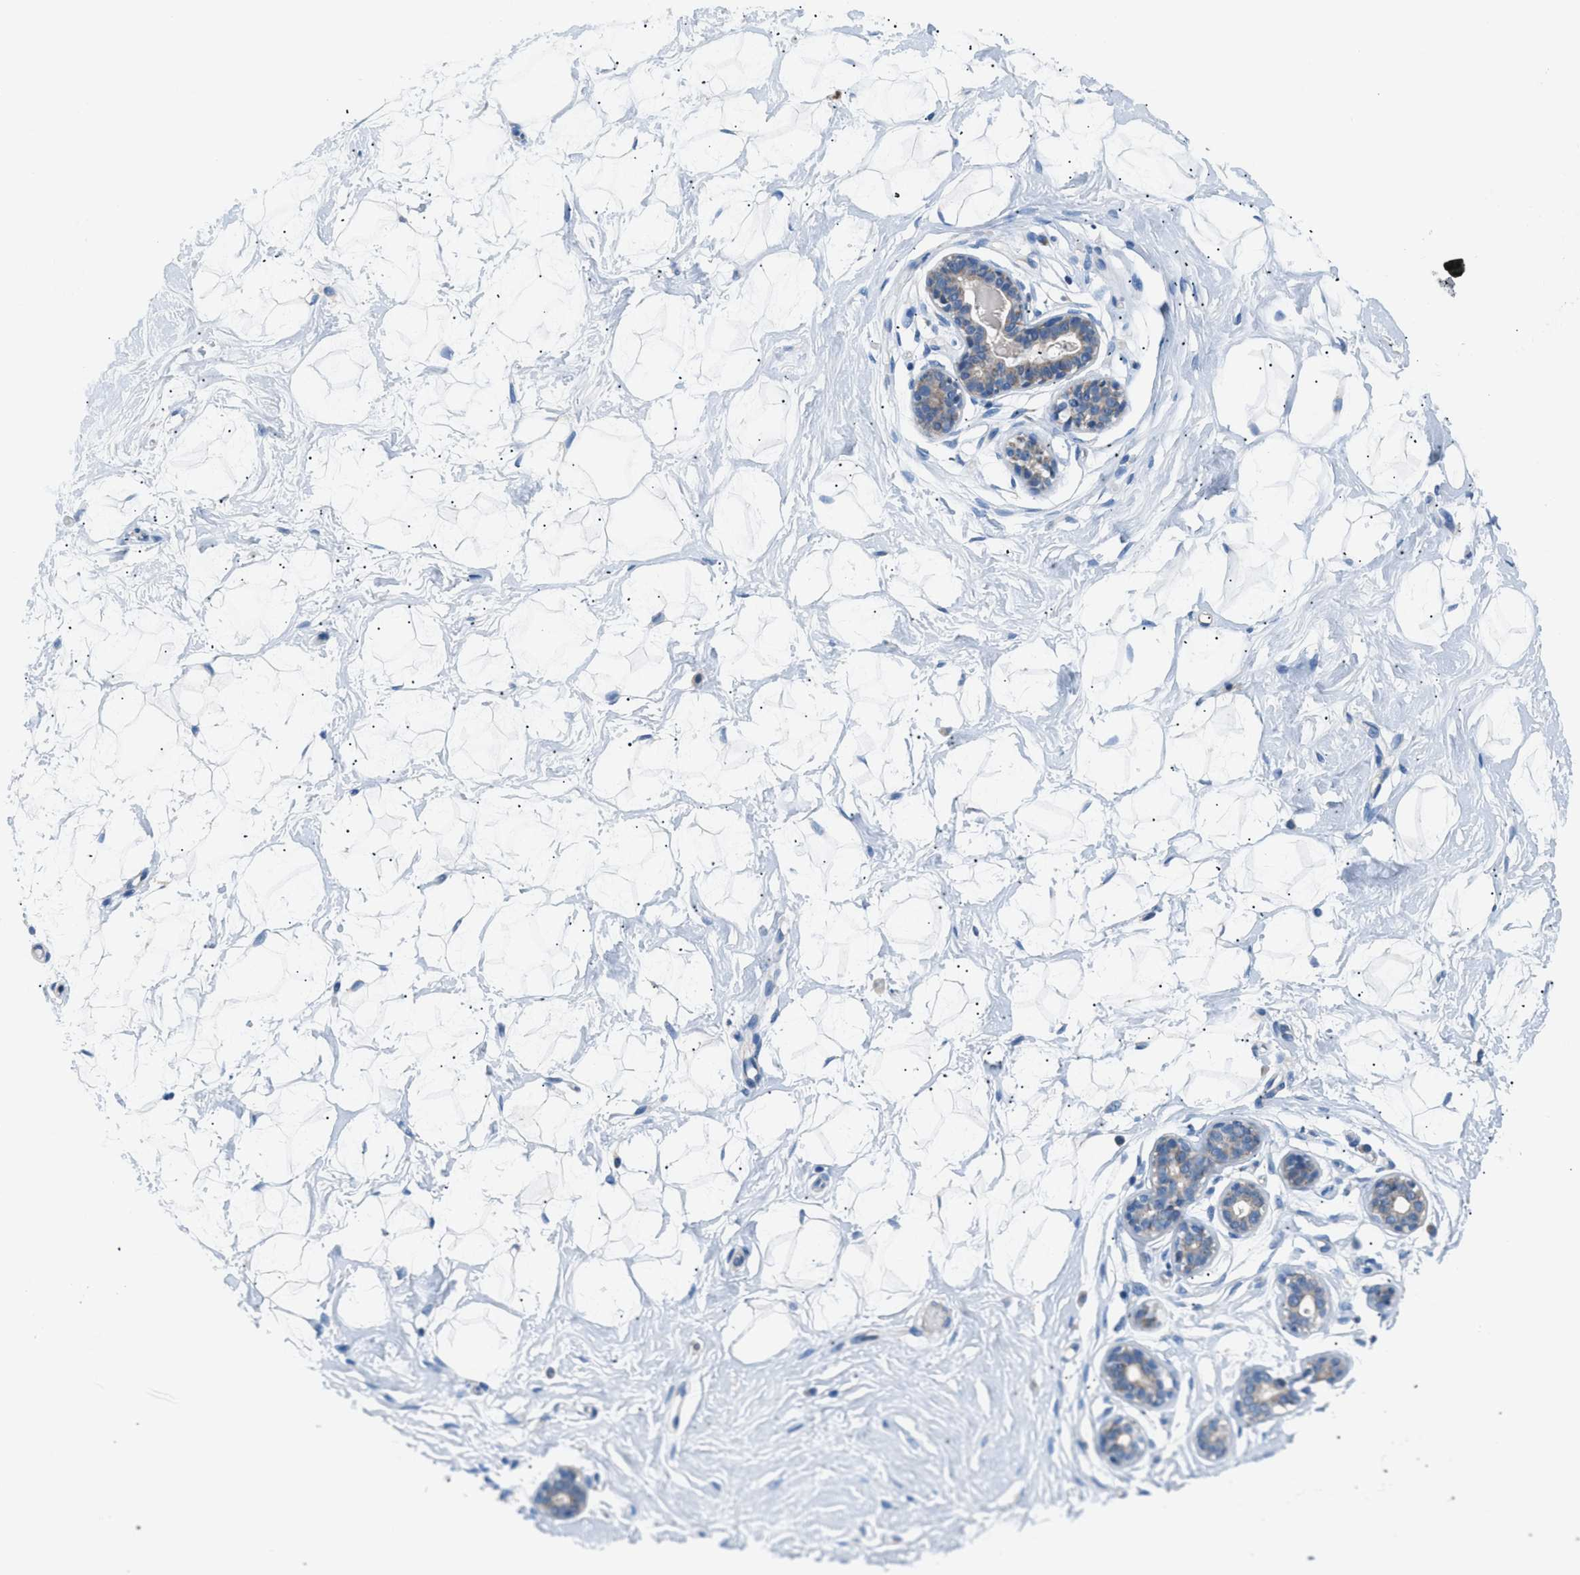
{"staining": {"intensity": "weak", "quantity": "<25%", "location": "cytoplasmic/membranous"}, "tissue": "breast", "cell_type": "Adipocytes", "image_type": "normal", "snomed": [{"axis": "morphology", "description": "Normal tissue, NOS"}, {"axis": "topography", "description": "Breast"}], "caption": "A high-resolution image shows immunohistochemistry staining of normal breast, which displays no significant staining in adipocytes.", "gene": "ILDR1", "patient": {"sex": "female", "age": 23}}